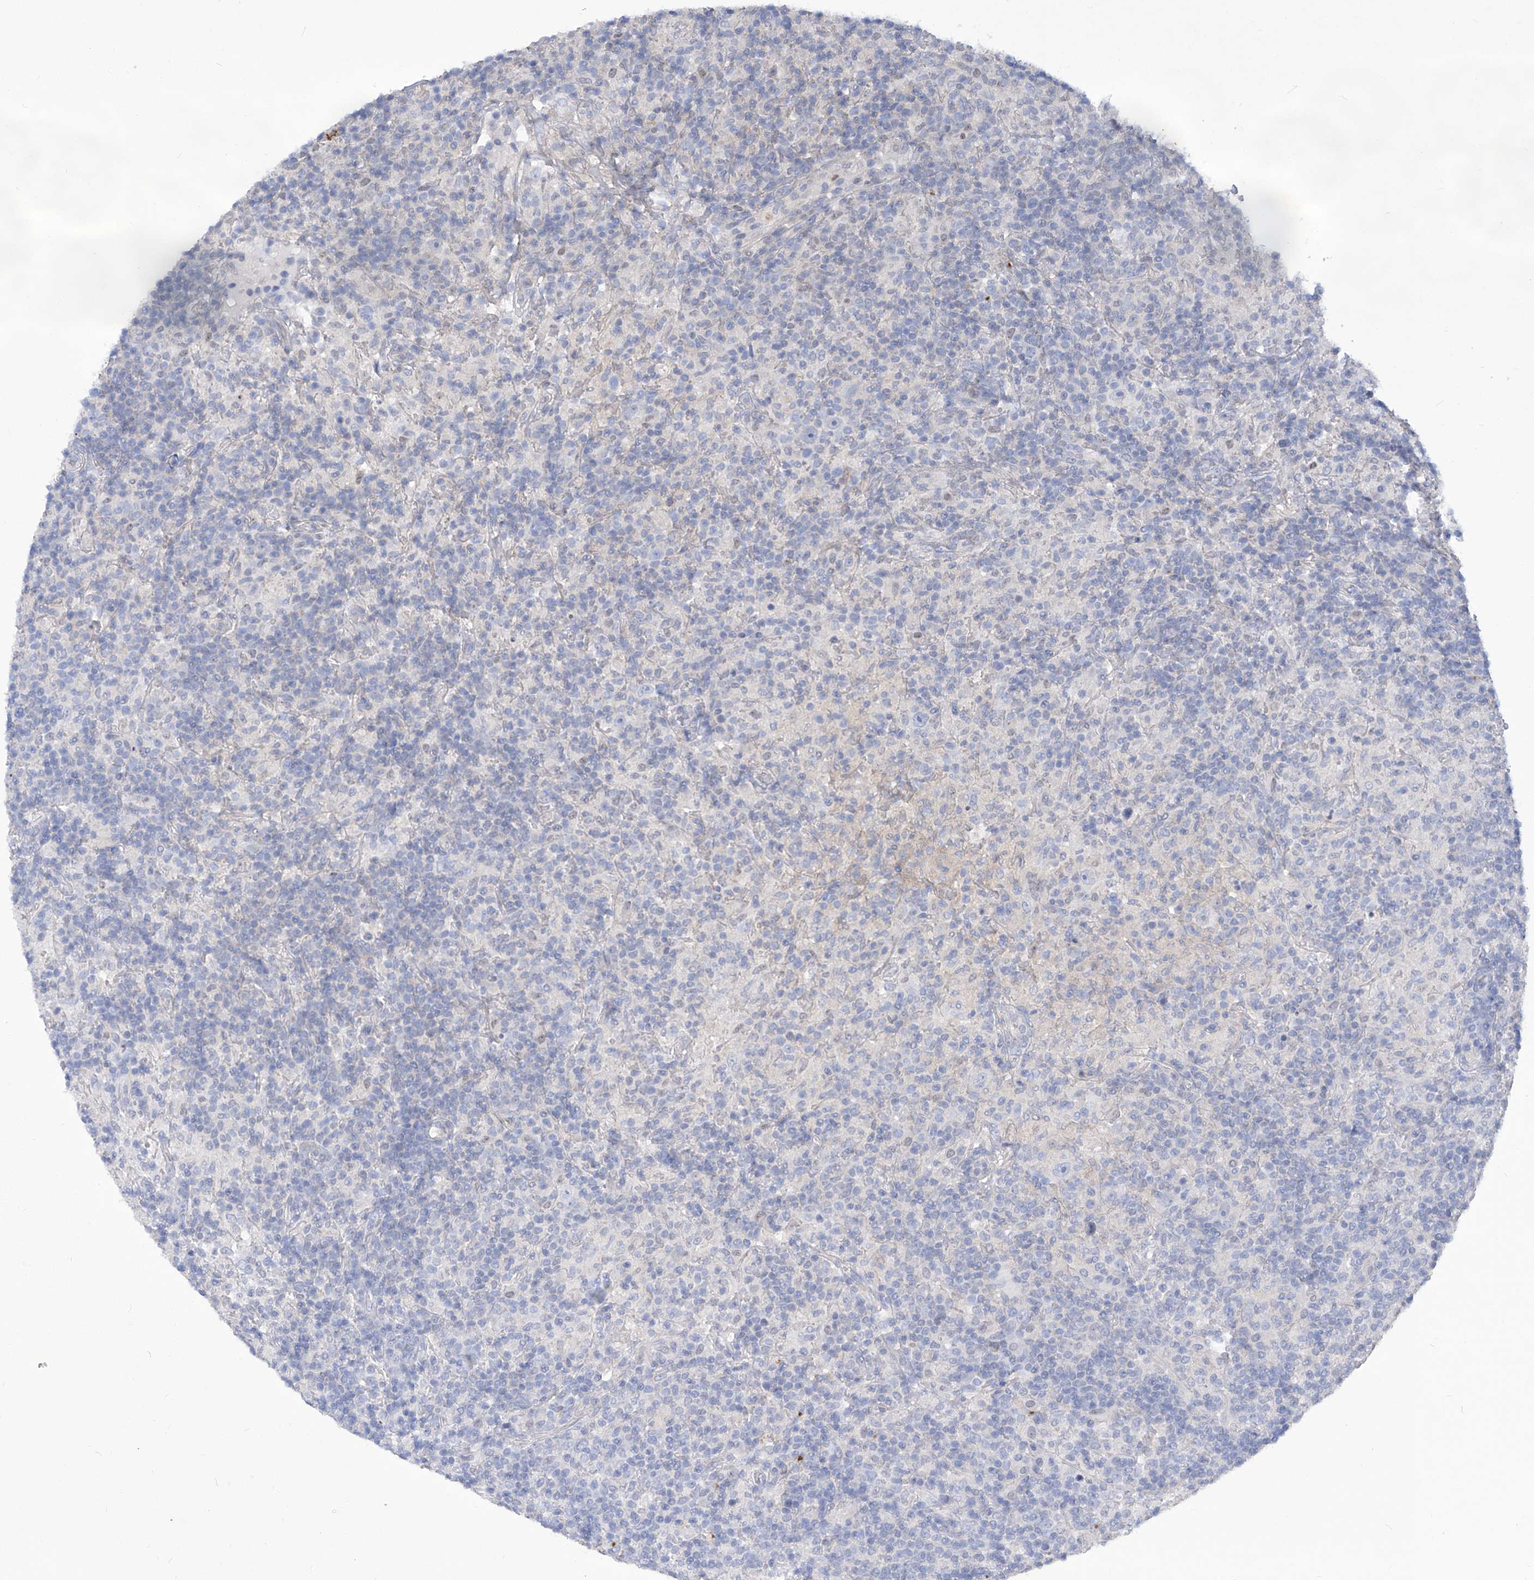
{"staining": {"intensity": "negative", "quantity": "none", "location": "none"}, "tissue": "lymphoma", "cell_type": "Tumor cells", "image_type": "cancer", "snomed": [{"axis": "morphology", "description": "Hodgkin's disease, NOS"}, {"axis": "topography", "description": "Lymph node"}], "caption": "Tumor cells show no significant protein staining in lymphoma. (Stains: DAB (3,3'-diaminobenzidine) immunohistochemistry (IHC) with hematoxylin counter stain, Microscopy: brightfield microscopy at high magnification).", "gene": "TXNIP", "patient": {"sex": "male", "age": 70}}